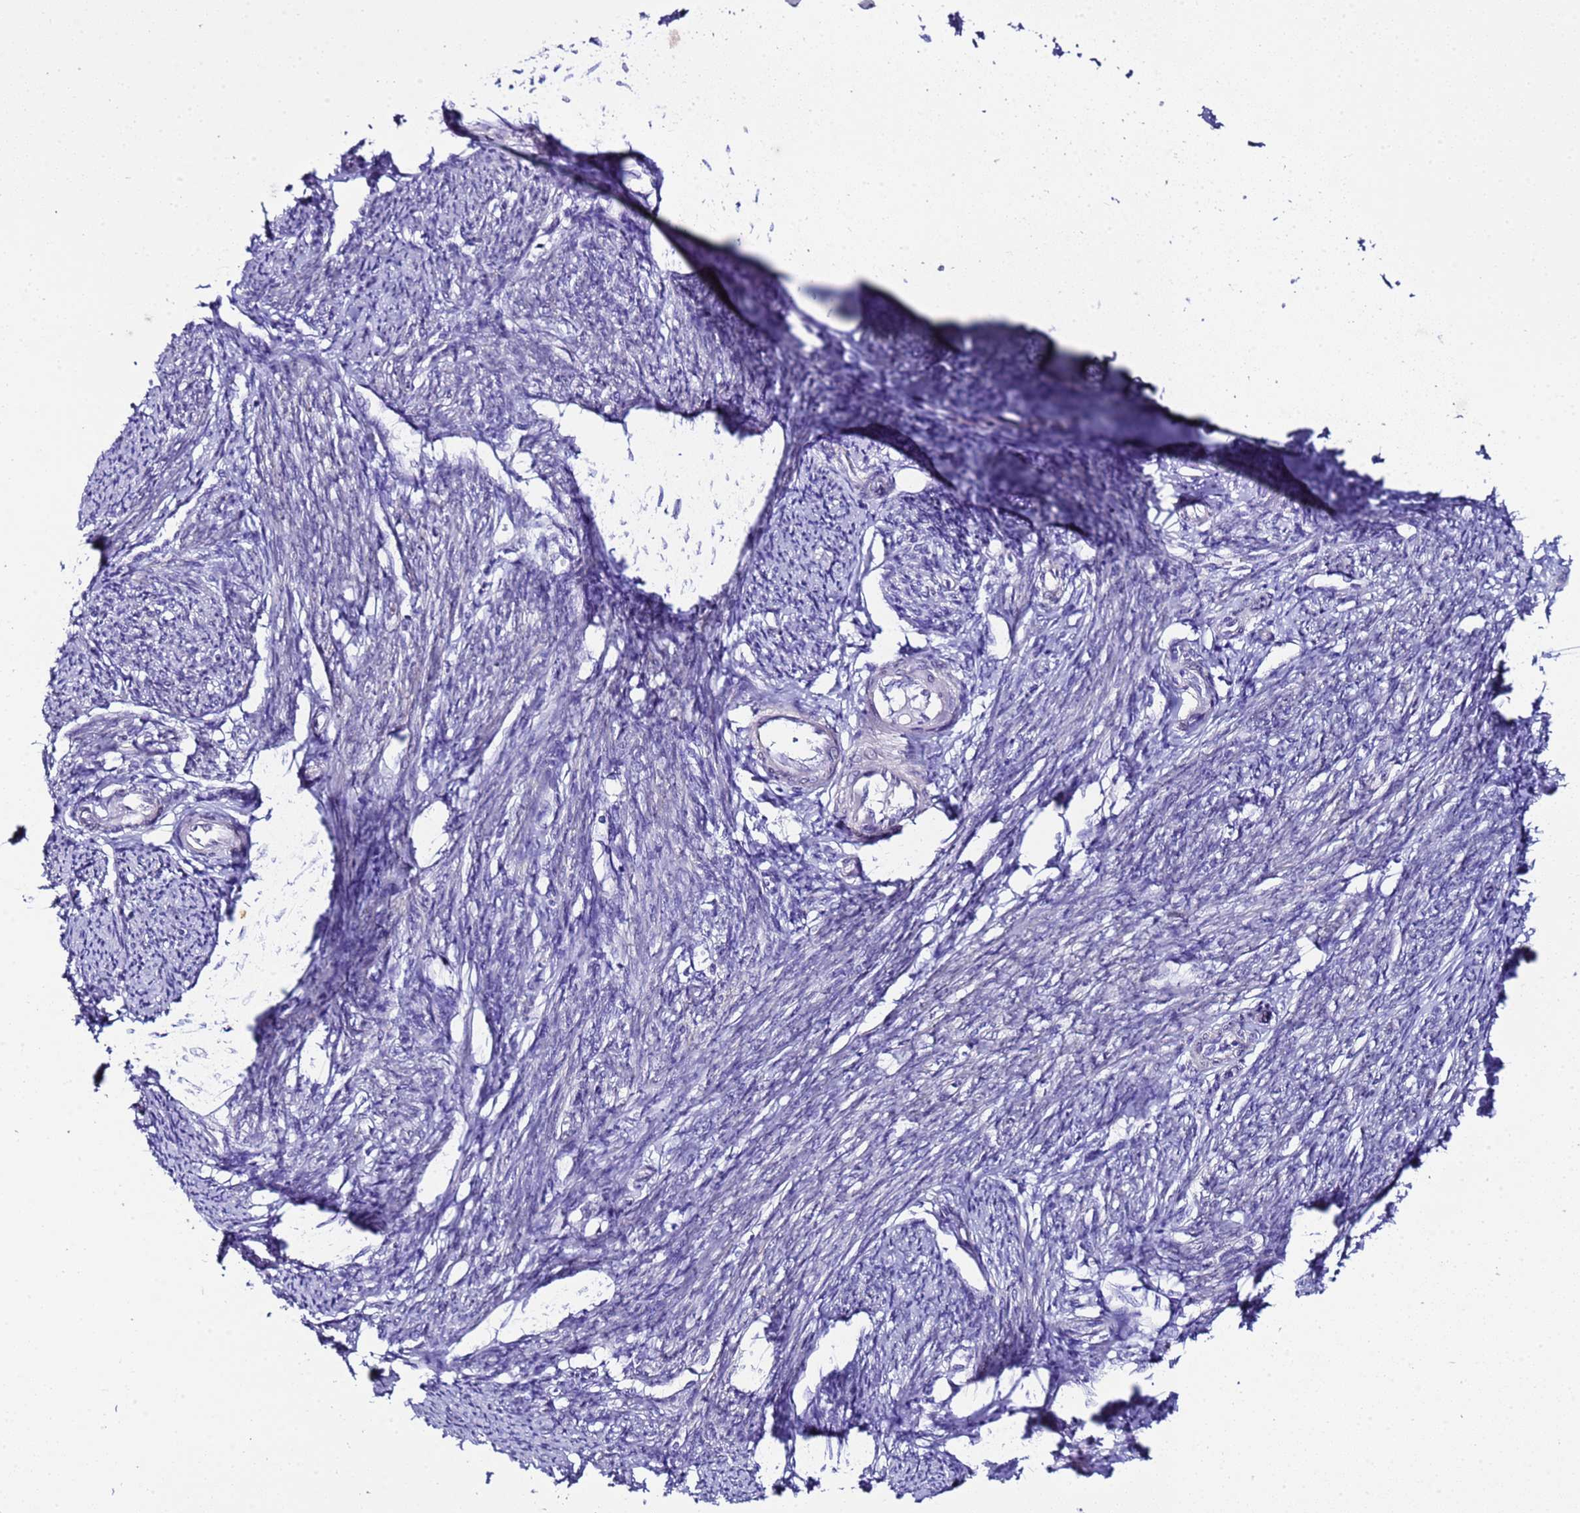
{"staining": {"intensity": "negative", "quantity": "none", "location": "none"}, "tissue": "smooth muscle", "cell_type": "Smooth muscle cells", "image_type": "normal", "snomed": [{"axis": "morphology", "description": "Normal tissue, NOS"}, {"axis": "topography", "description": "Smooth muscle"}, {"axis": "topography", "description": "Uterus"}], "caption": "IHC of unremarkable smooth muscle exhibits no staining in smooth muscle cells.", "gene": "BCL7A", "patient": {"sex": "female", "age": 59}}